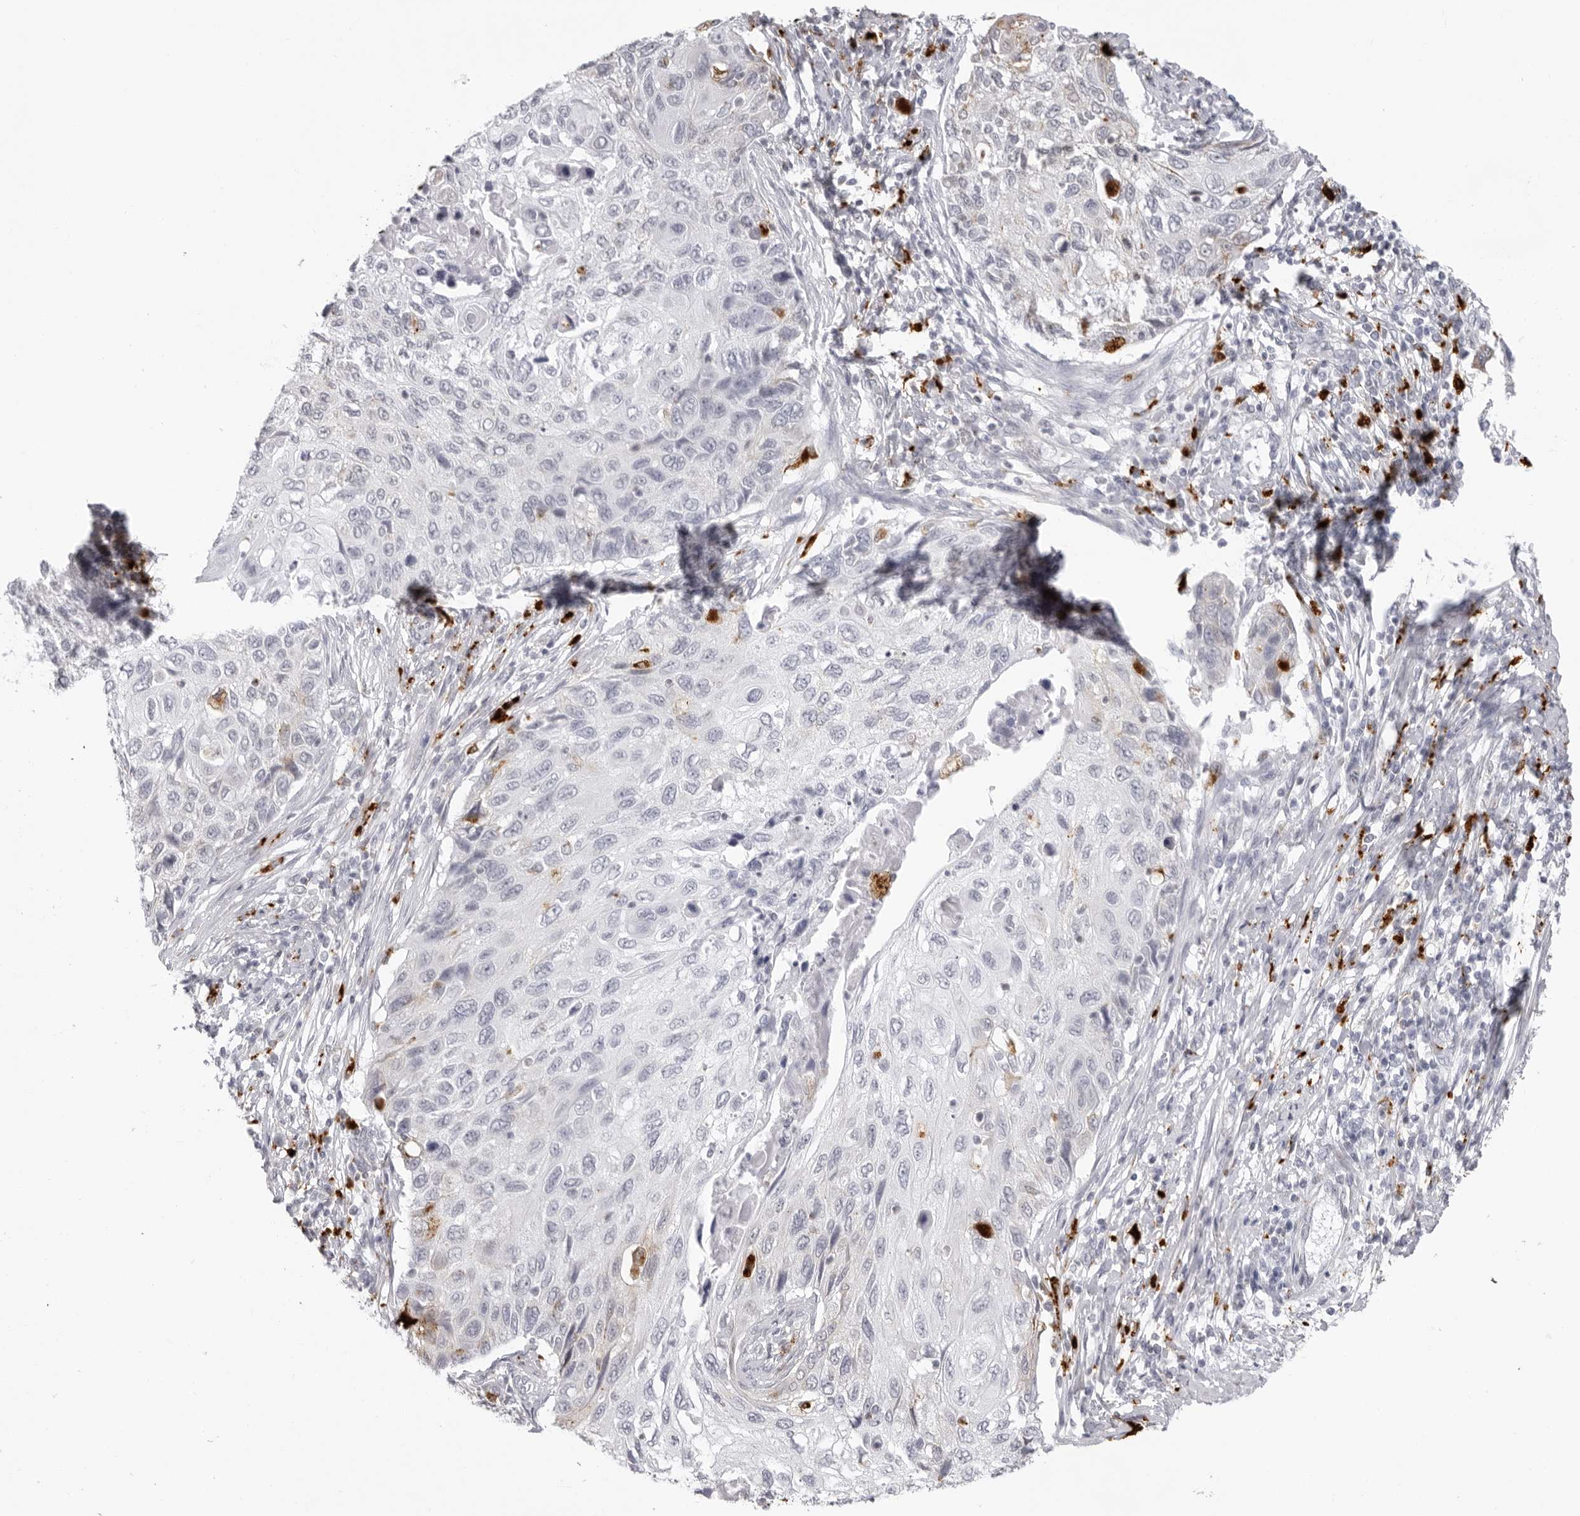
{"staining": {"intensity": "negative", "quantity": "none", "location": "none"}, "tissue": "cervical cancer", "cell_type": "Tumor cells", "image_type": "cancer", "snomed": [{"axis": "morphology", "description": "Squamous cell carcinoma, NOS"}, {"axis": "topography", "description": "Cervix"}], "caption": "Cervical cancer was stained to show a protein in brown. There is no significant staining in tumor cells. (Brightfield microscopy of DAB (3,3'-diaminobenzidine) IHC at high magnification).", "gene": "IL25", "patient": {"sex": "female", "age": 70}}